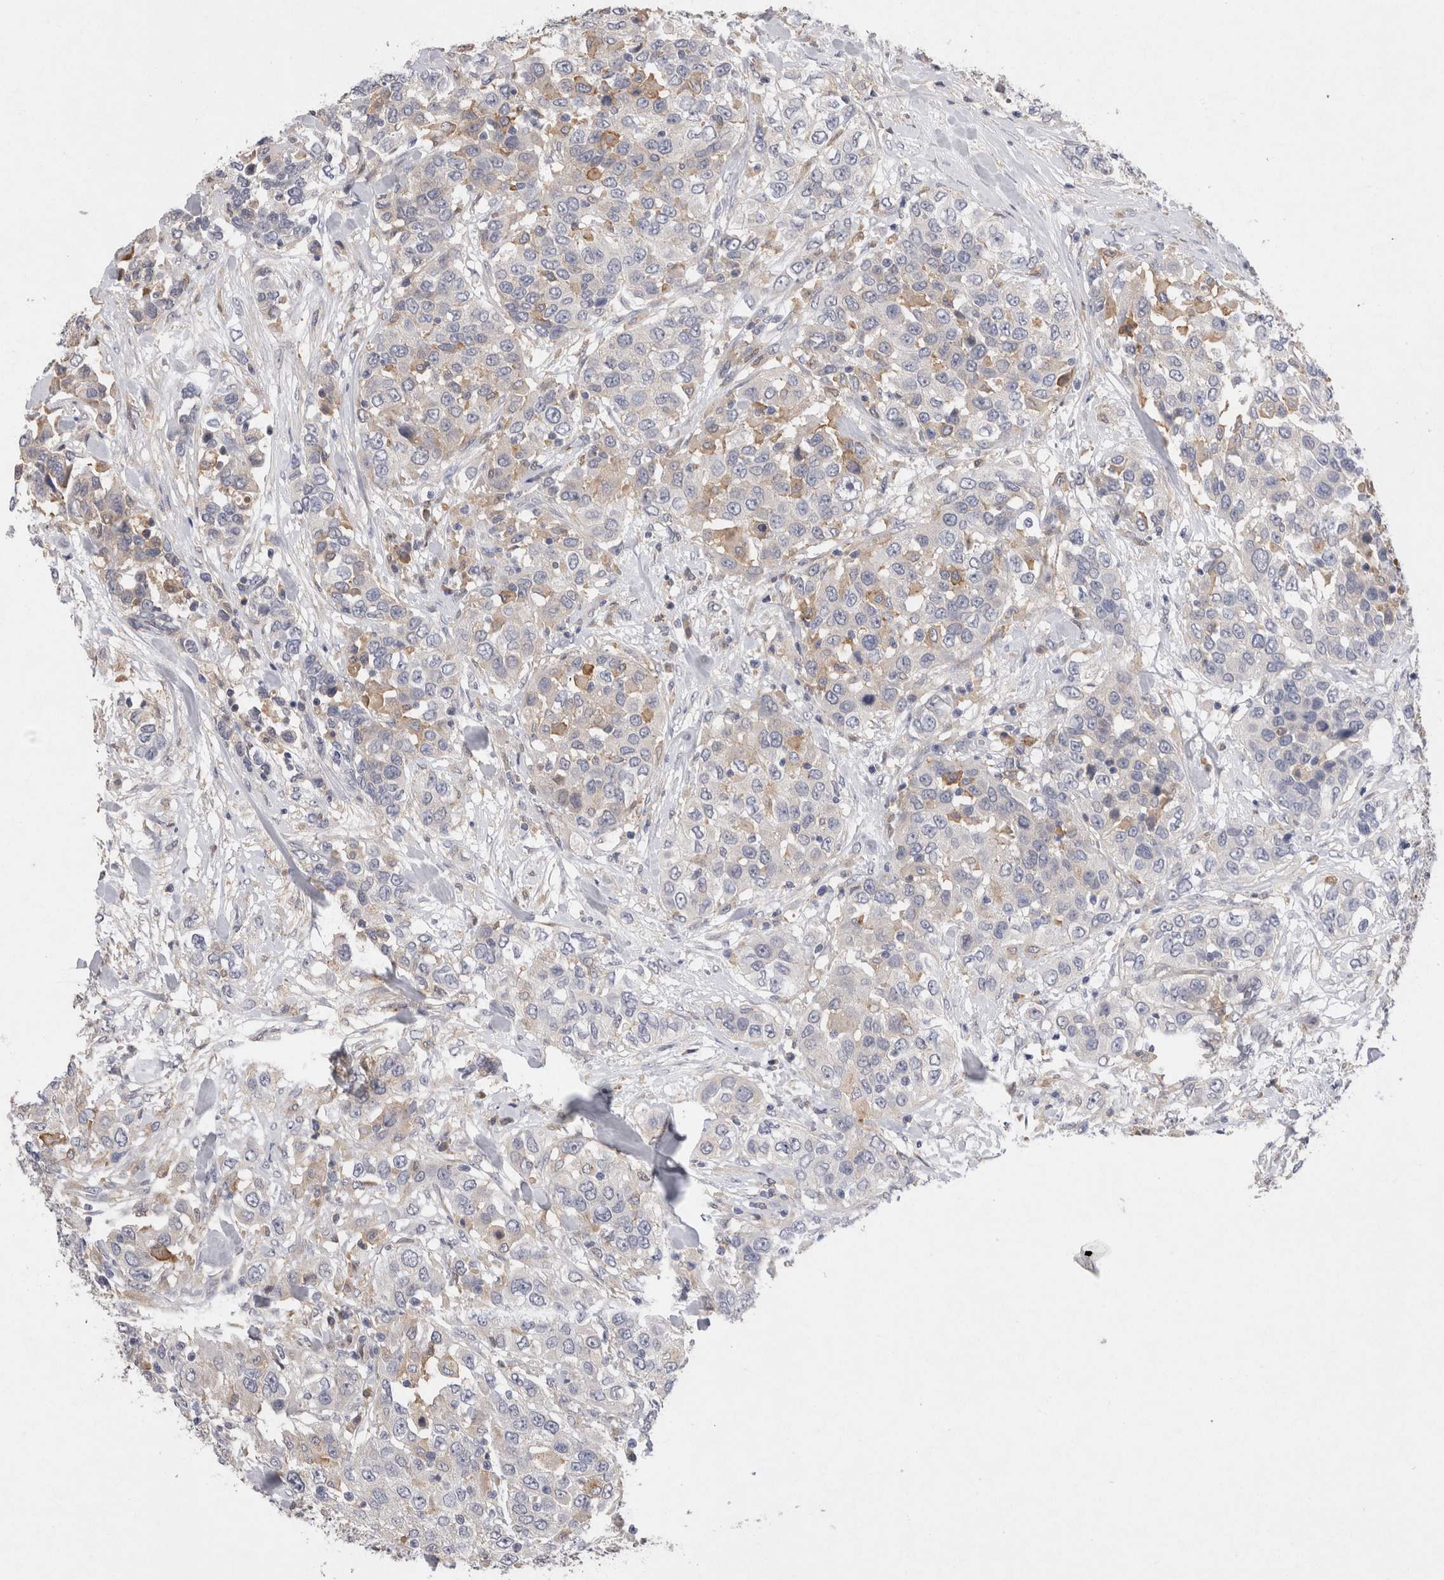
{"staining": {"intensity": "negative", "quantity": "none", "location": "none"}, "tissue": "urothelial cancer", "cell_type": "Tumor cells", "image_type": "cancer", "snomed": [{"axis": "morphology", "description": "Urothelial carcinoma, High grade"}, {"axis": "topography", "description": "Urinary bladder"}], "caption": "This image is of urothelial carcinoma (high-grade) stained with immunohistochemistry (IHC) to label a protein in brown with the nuclei are counter-stained blue. There is no expression in tumor cells.", "gene": "VSIG4", "patient": {"sex": "female", "age": 80}}